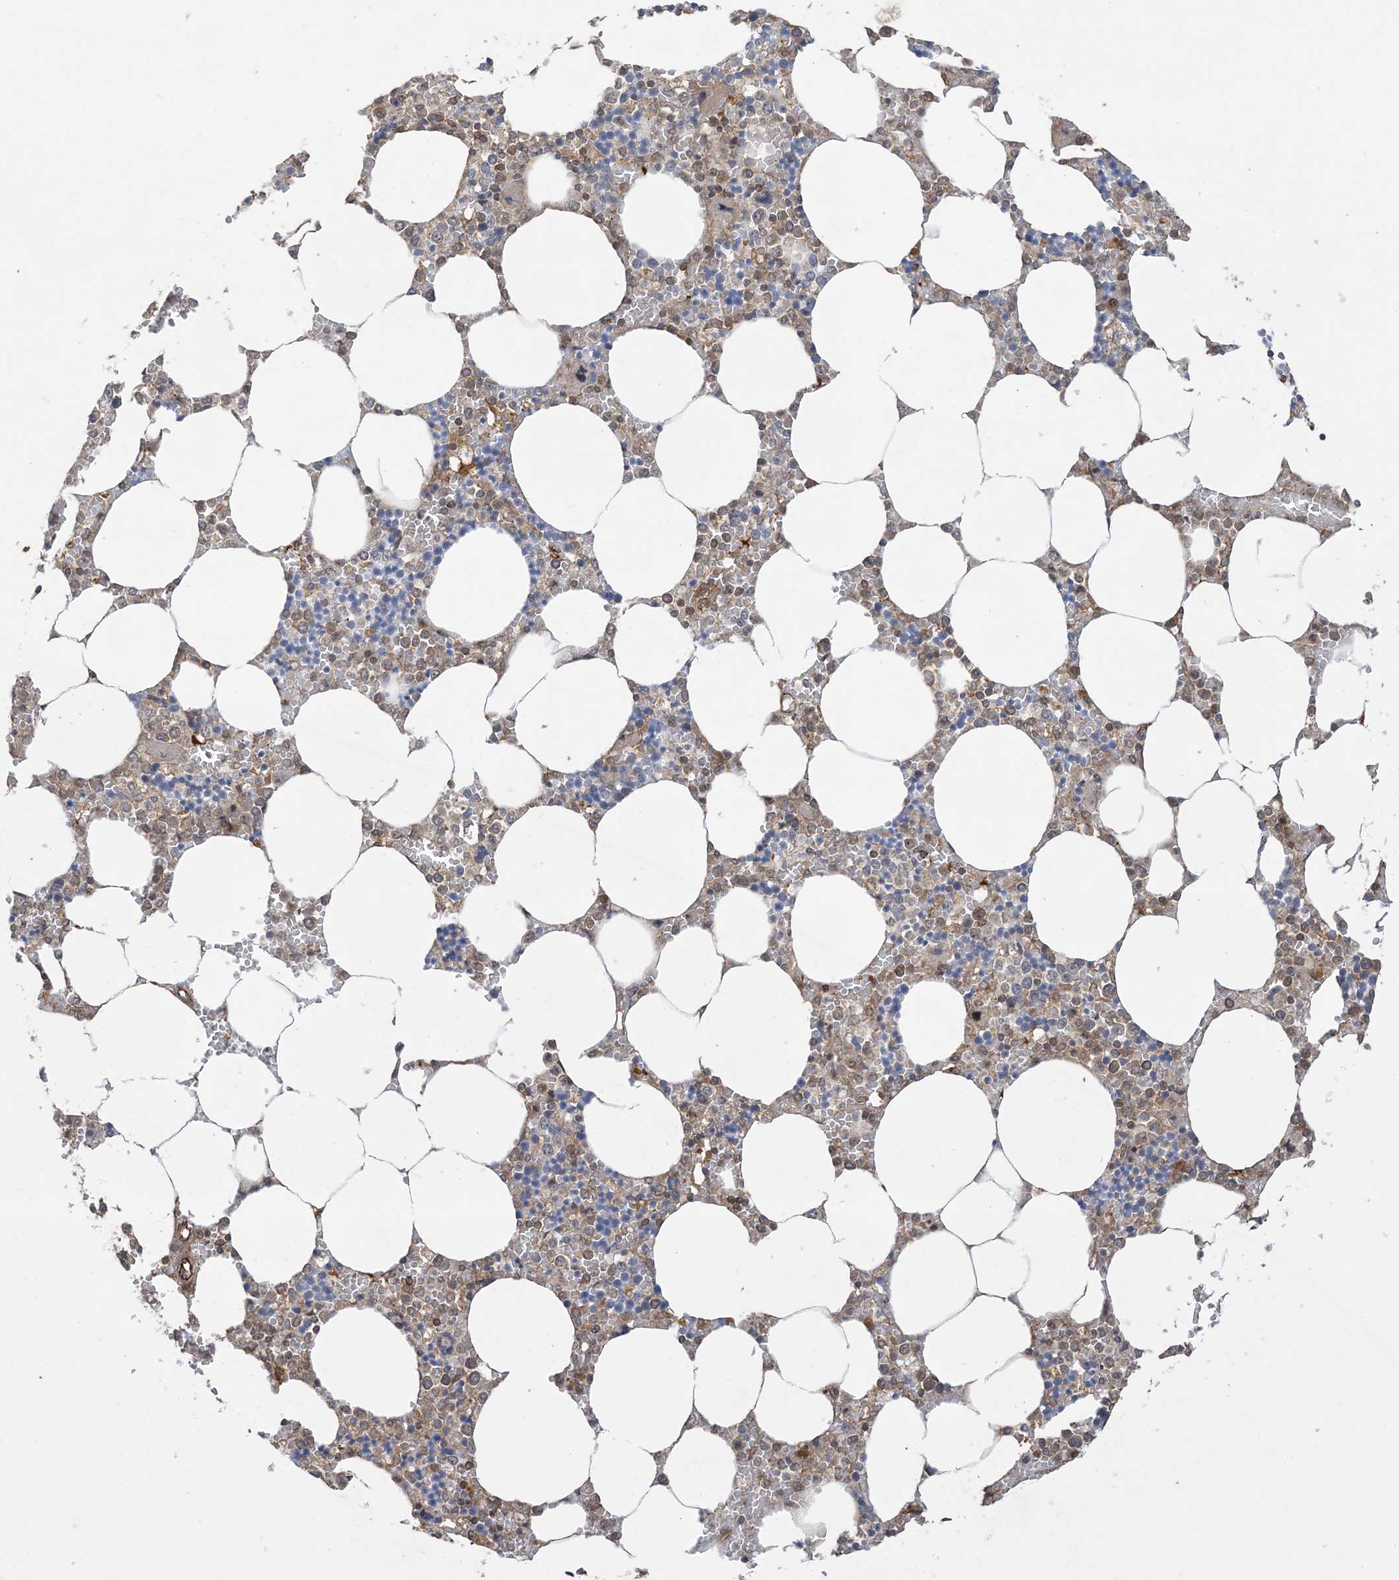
{"staining": {"intensity": "moderate", "quantity": "25%-75%", "location": "cytoplasmic/membranous"}, "tissue": "bone marrow", "cell_type": "Hematopoietic cells", "image_type": "normal", "snomed": [{"axis": "morphology", "description": "Normal tissue, NOS"}, {"axis": "topography", "description": "Bone marrow"}], "caption": "Unremarkable bone marrow exhibits moderate cytoplasmic/membranous expression in approximately 25%-75% of hematopoietic cells, visualized by immunohistochemistry.", "gene": "SOGA3", "patient": {"sex": "male", "age": 70}}